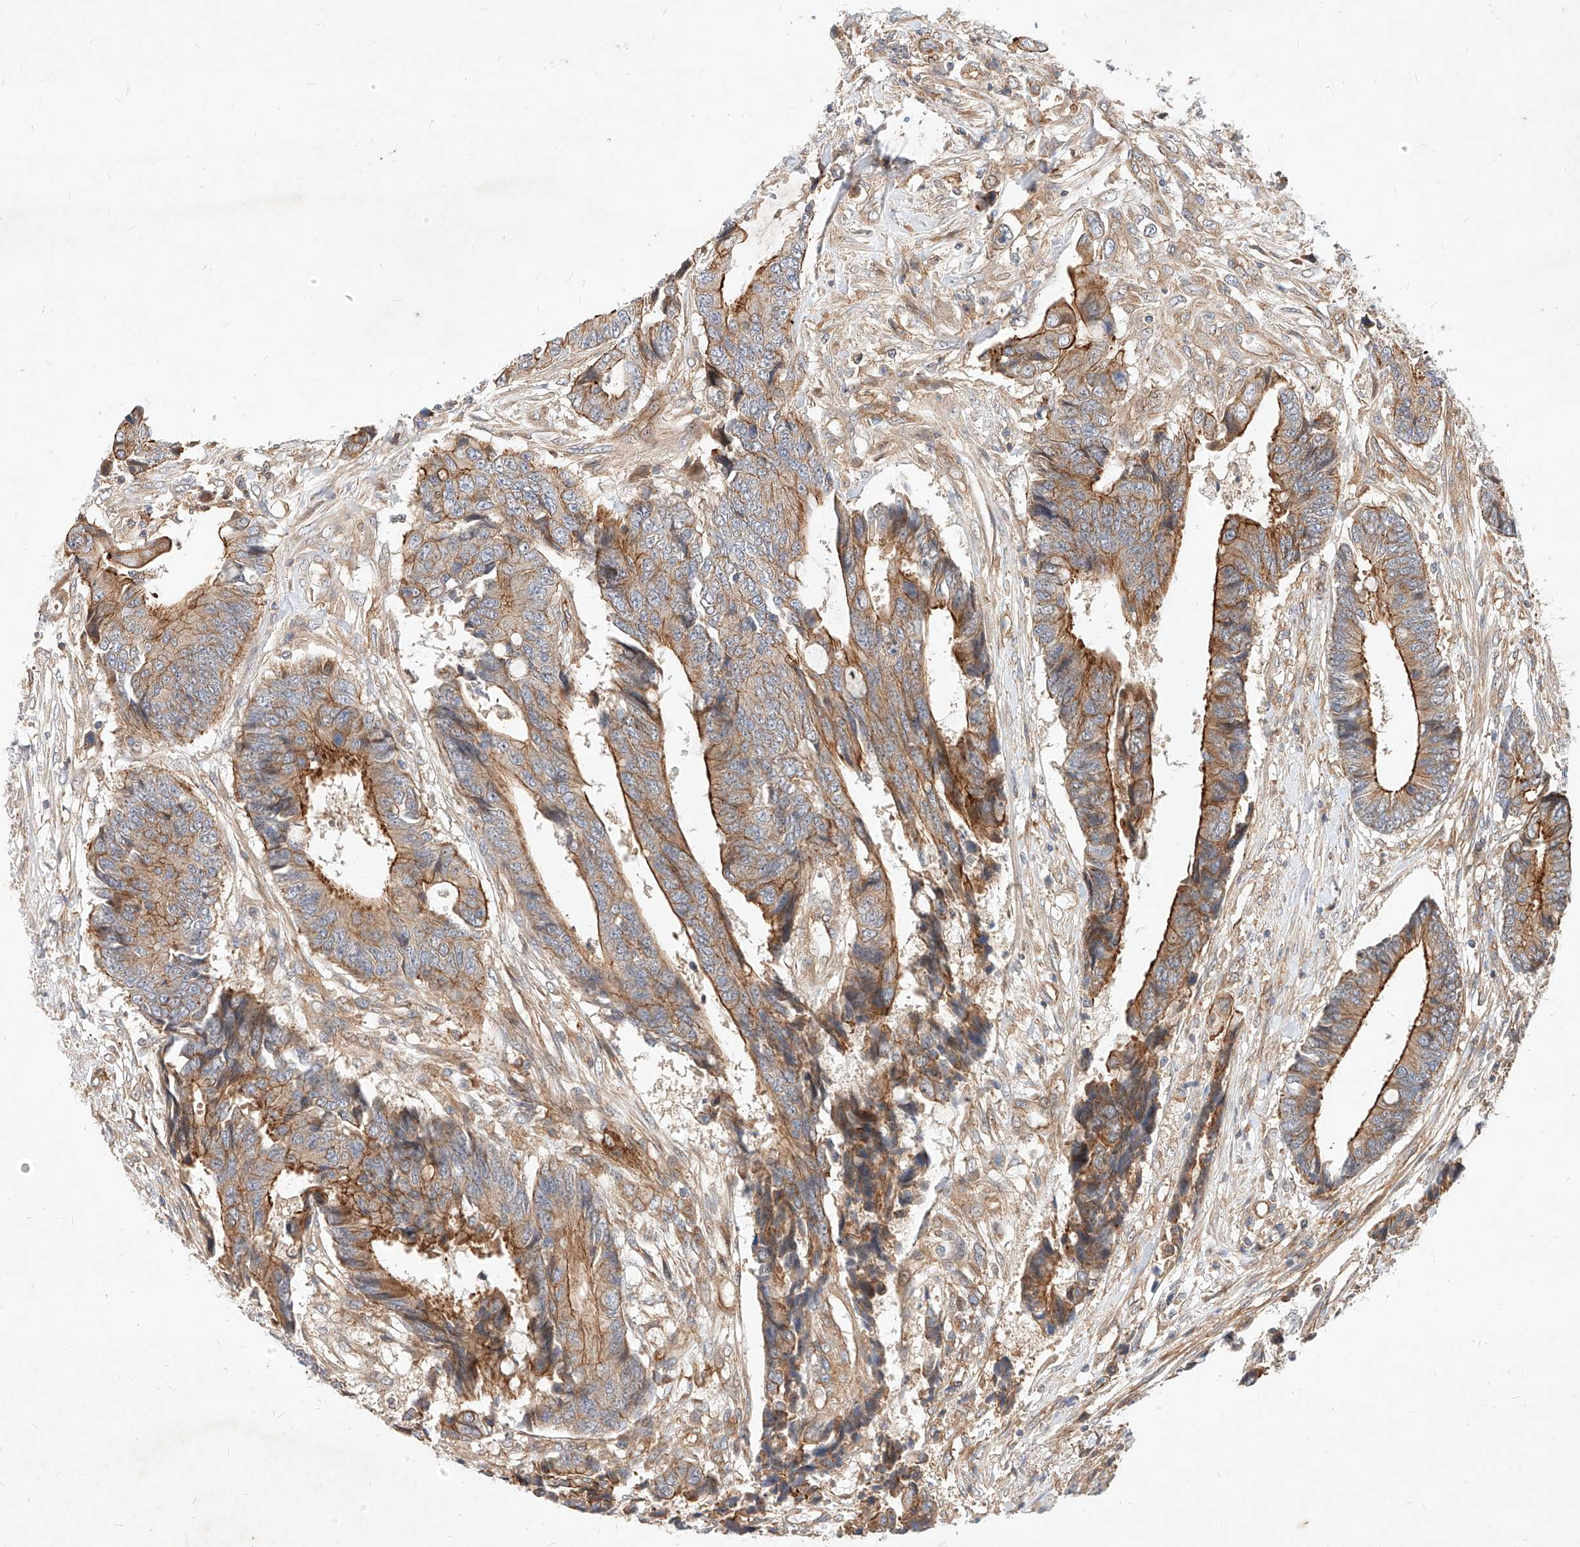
{"staining": {"intensity": "moderate", "quantity": ">75%", "location": "cytoplasmic/membranous"}, "tissue": "colorectal cancer", "cell_type": "Tumor cells", "image_type": "cancer", "snomed": [{"axis": "morphology", "description": "Adenocarcinoma, NOS"}, {"axis": "topography", "description": "Rectum"}], "caption": "Immunohistochemical staining of human adenocarcinoma (colorectal) reveals moderate cytoplasmic/membranous protein positivity in about >75% of tumor cells.", "gene": "NFAM1", "patient": {"sex": "male", "age": 84}}